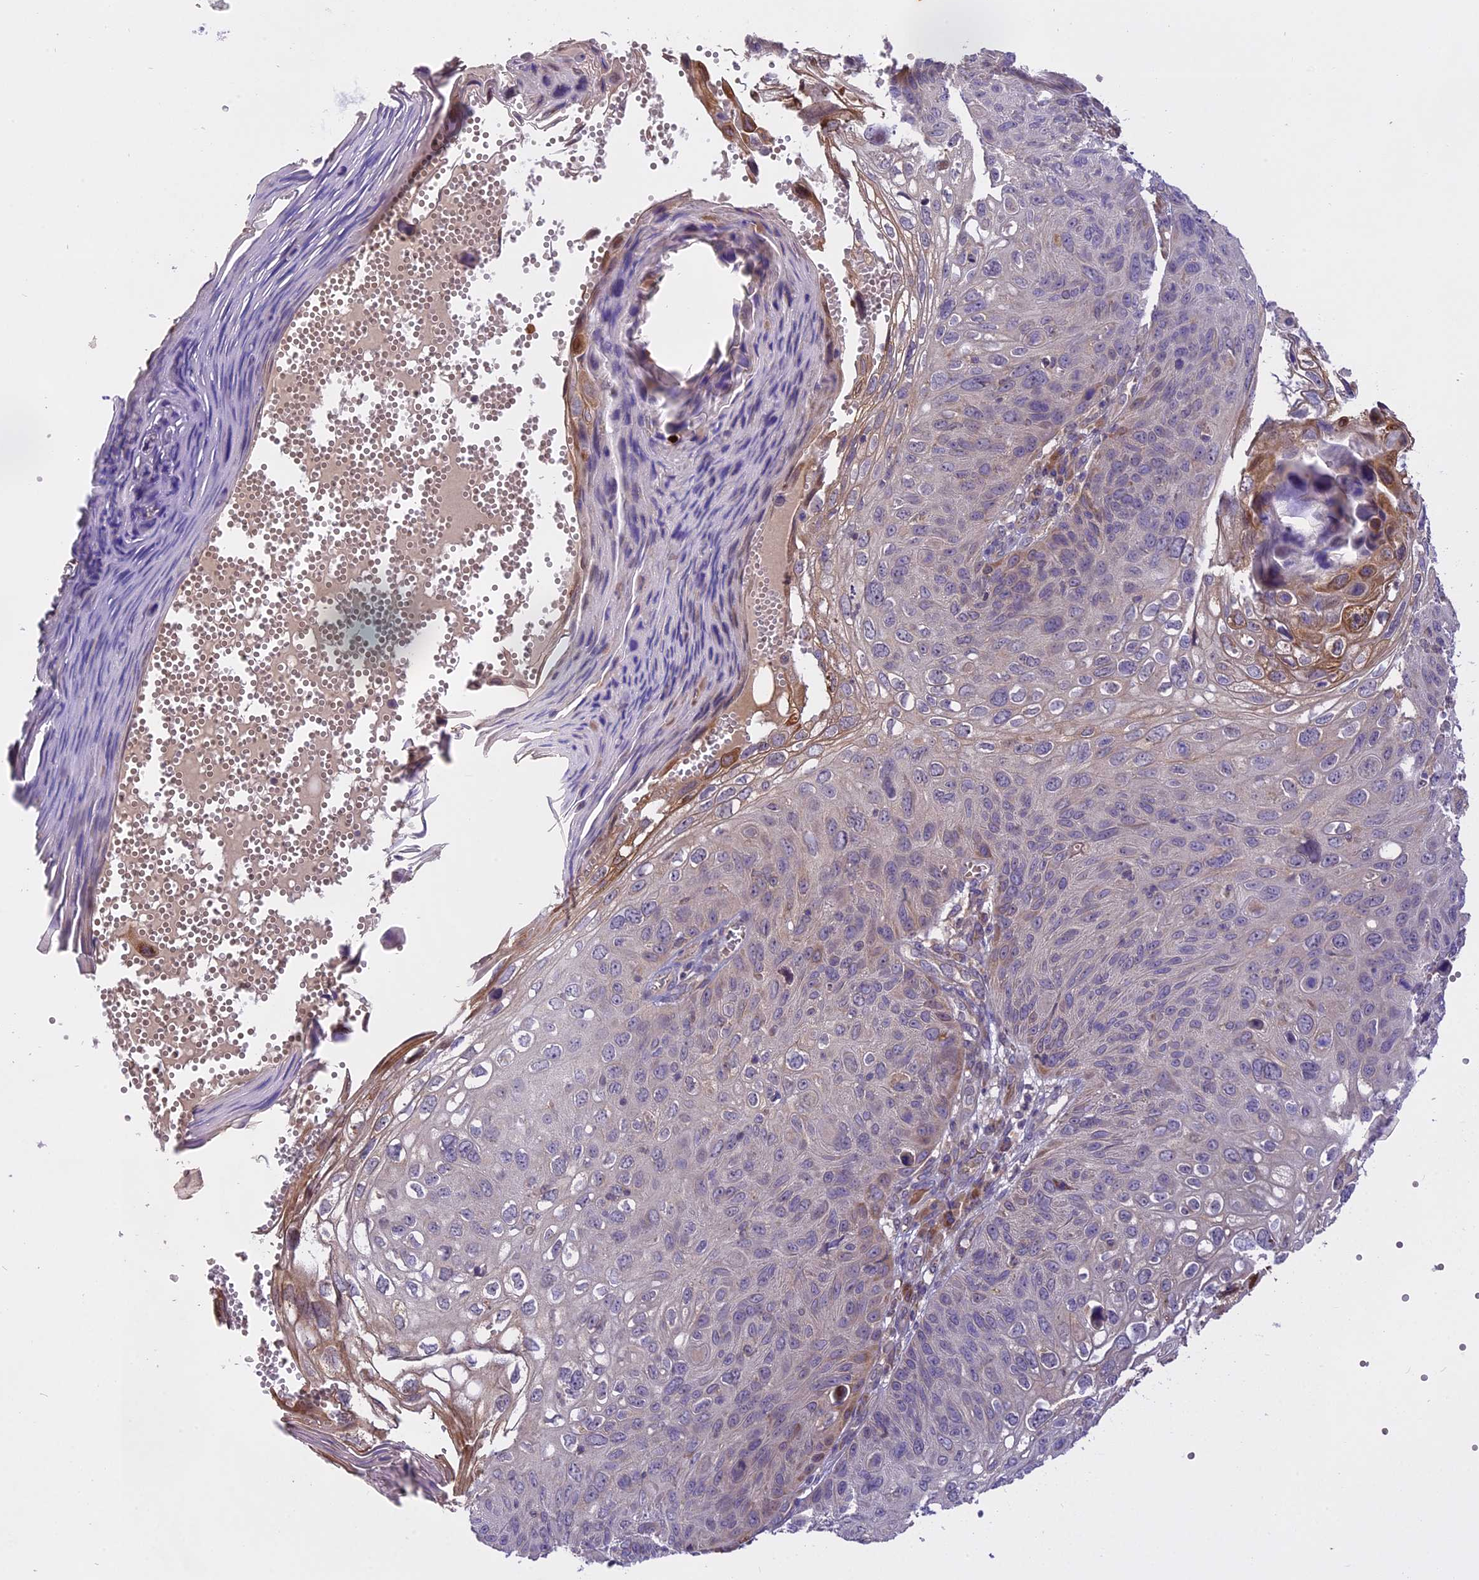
{"staining": {"intensity": "weak", "quantity": "<25%", "location": "cytoplasmic/membranous"}, "tissue": "skin cancer", "cell_type": "Tumor cells", "image_type": "cancer", "snomed": [{"axis": "morphology", "description": "Squamous cell carcinoma, NOS"}, {"axis": "topography", "description": "Skin"}], "caption": "This is an IHC histopathology image of human skin cancer. There is no expression in tumor cells.", "gene": "MEMO1", "patient": {"sex": "female", "age": 90}}